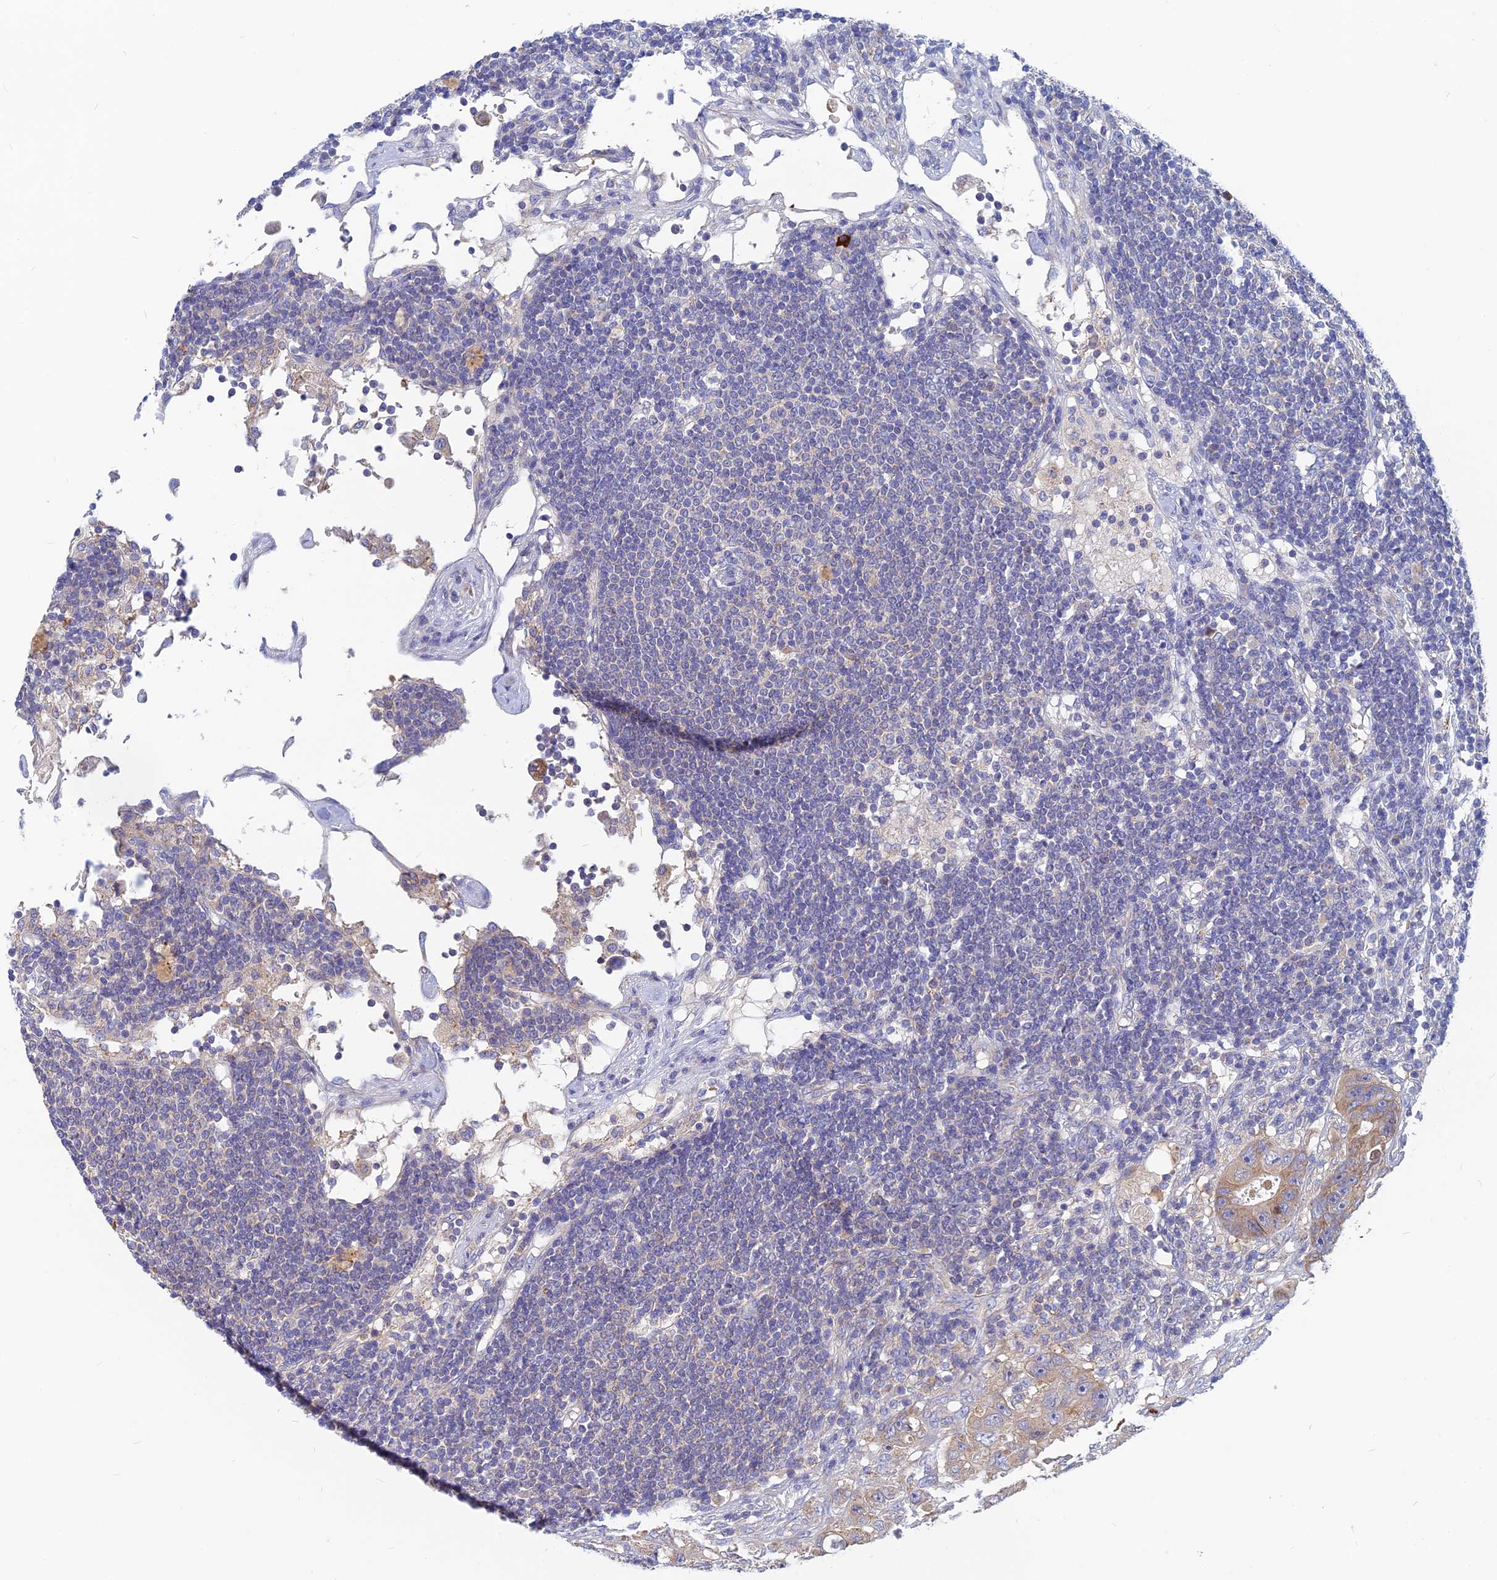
{"staining": {"intensity": "weak", "quantity": ">75%", "location": "cytoplasmic/membranous"}, "tissue": "colorectal cancer", "cell_type": "Tumor cells", "image_type": "cancer", "snomed": [{"axis": "morphology", "description": "Adenocarcinoma, NOS"}, {"axis": "topography", "description": "Colon"}], "caption": "Immunohistochemistry (IHC) micrograph of neoplastic tissue: human adenocarcinoma (colorectal) stained using IHC demonstrates low levels of weak protein expression localized specifically in the cytoplasmic/membranous of tumor cells, appearing as a cytoplasmic/membranous brown color.", "gene": "CACNA1B", "patient": {"sex": "female", "age": 46}}